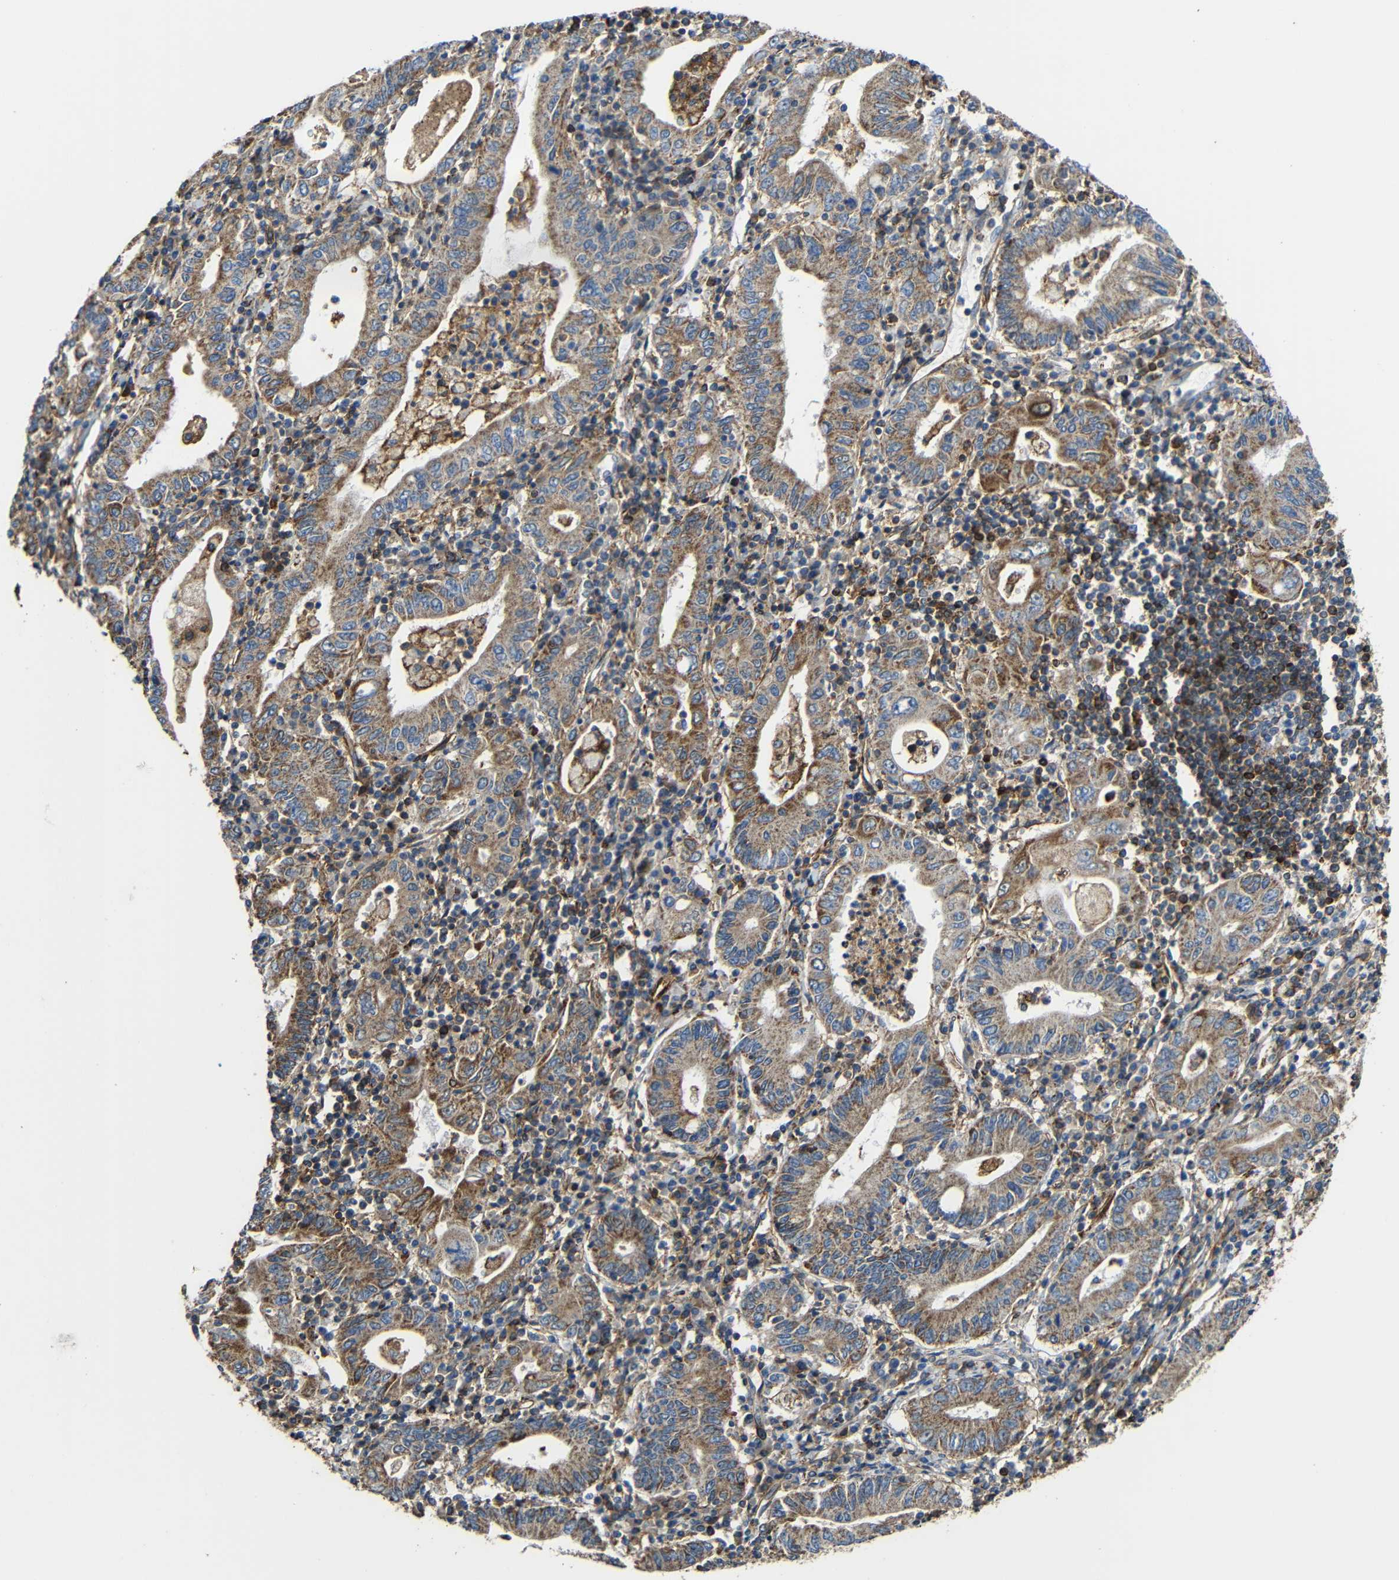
{"staining": {"intensity": "moderate", "quantity": ">75%", "location": "cytoplasmic/membranous"}, "tissue": "stomach cancer", "cell_type": "Tumor cells", "image_type": "cancer", "snomed": [{"axis": "morphology", "description": "Normal tissue, NOS"}, {"axis": "morphology", "description": "Adenocarcinoma, NOS"}, {"axis": "topography", "description": "Esophagus"}, {"axis": "topography", "description": "Stomach, upper"}, {"axis": "topography", "description": "Peripheral nerve tissue"}], "caption": "This image shows adenocarcinoma (stomach) stained with IHC to label a protein in brown. The cytoplasmic/membranous of tumor cells show moderate positivity for the protein. Nuclei are counter-stained blue.", "gene": "IGSF10", "patient": {"sex": "male", "age": 62}}